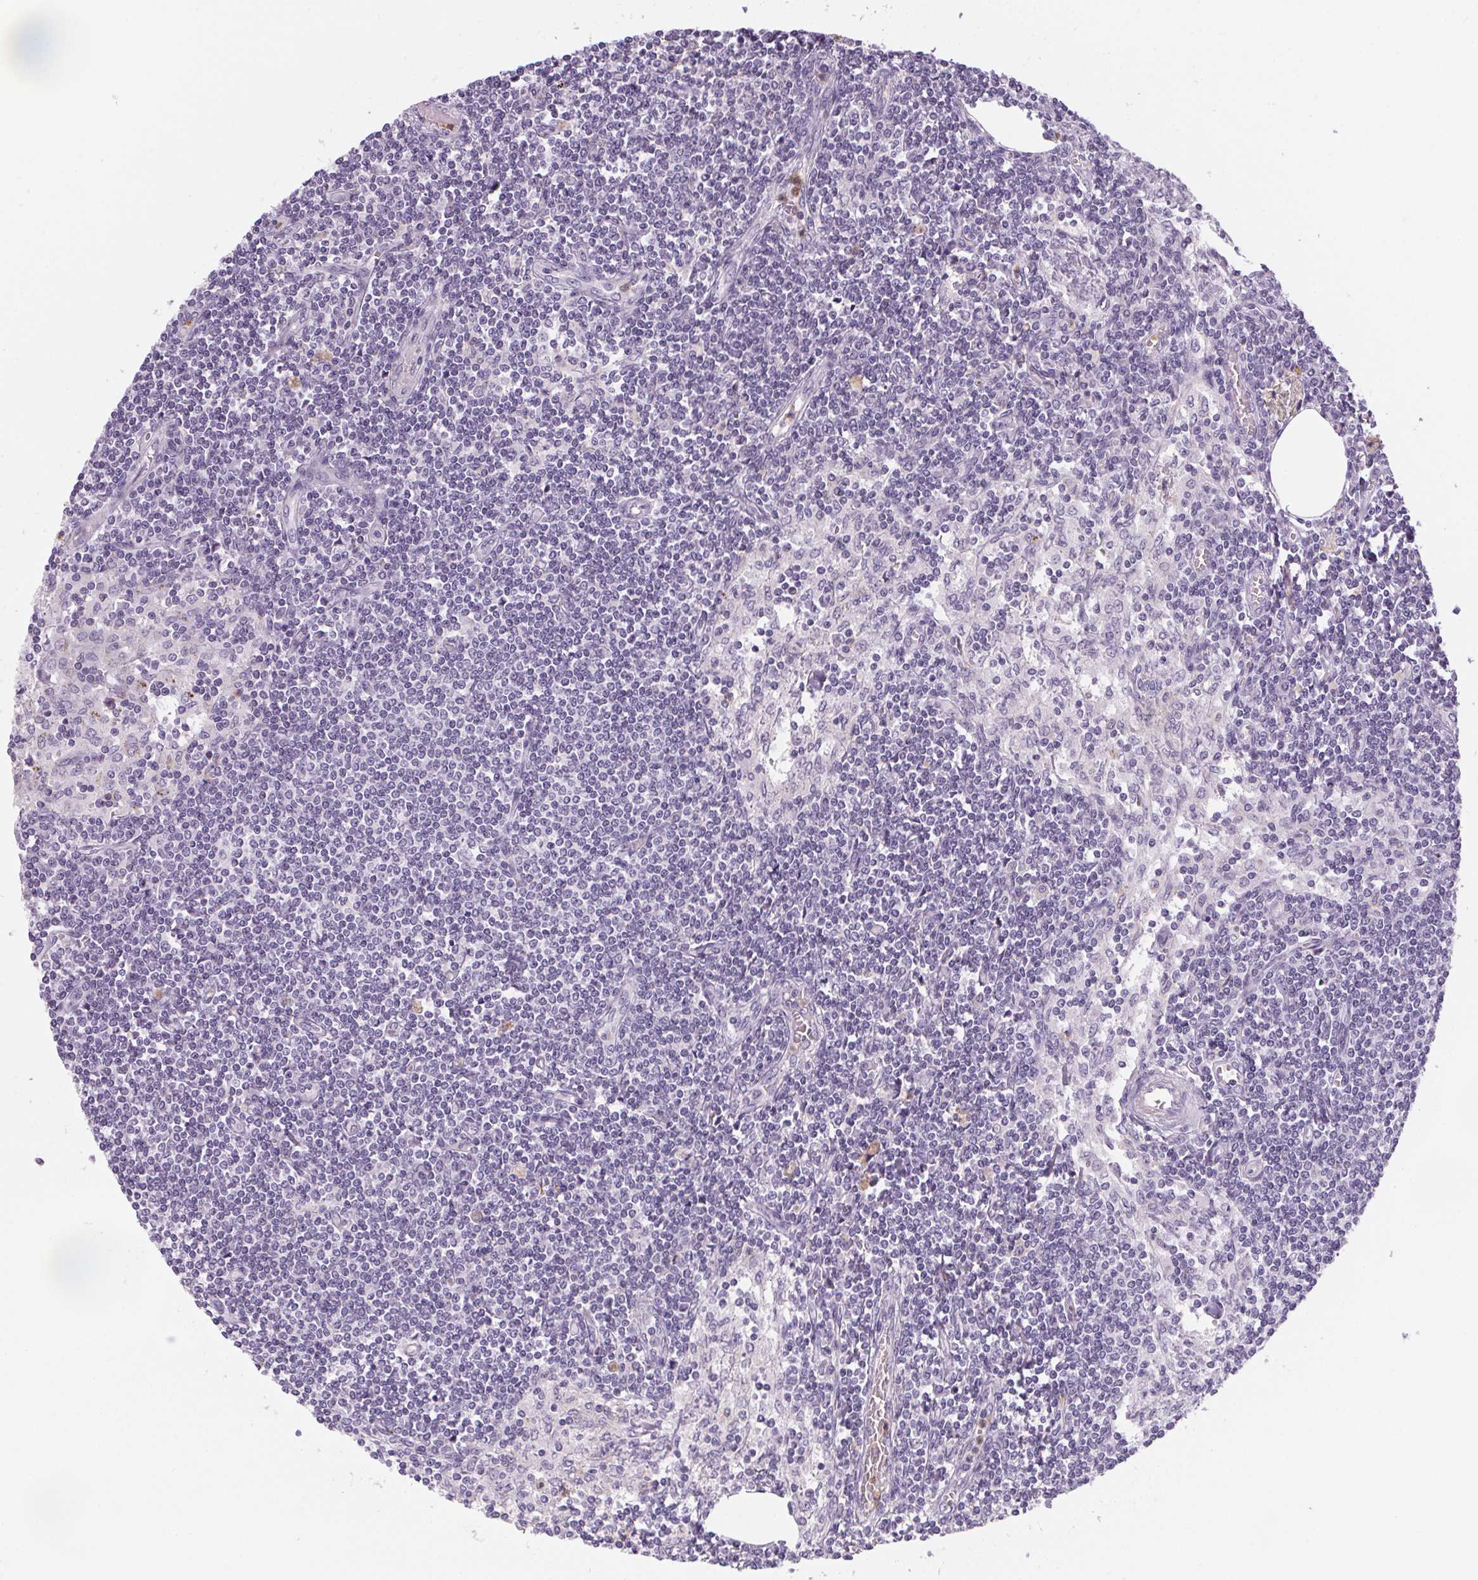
{"staining": {"intensity": "negative", "quantity": "none", "location": "none"}, "tissue": "lymph node", "cell_type": "Germinal center cells", "image_type": "normal", "snomed": [{"axis": "morphology", "description": "Normal tissue, NOS"}, {"axis": "topography", "description": "Lymph node"}], "caption": "A high-resolution histopathology image shows IHC staining of benign lymph node, which reveals no significant positivity in germinal center cells.", "gene": "ECPAS", "patient": {"sex": "female", "age": 69}}